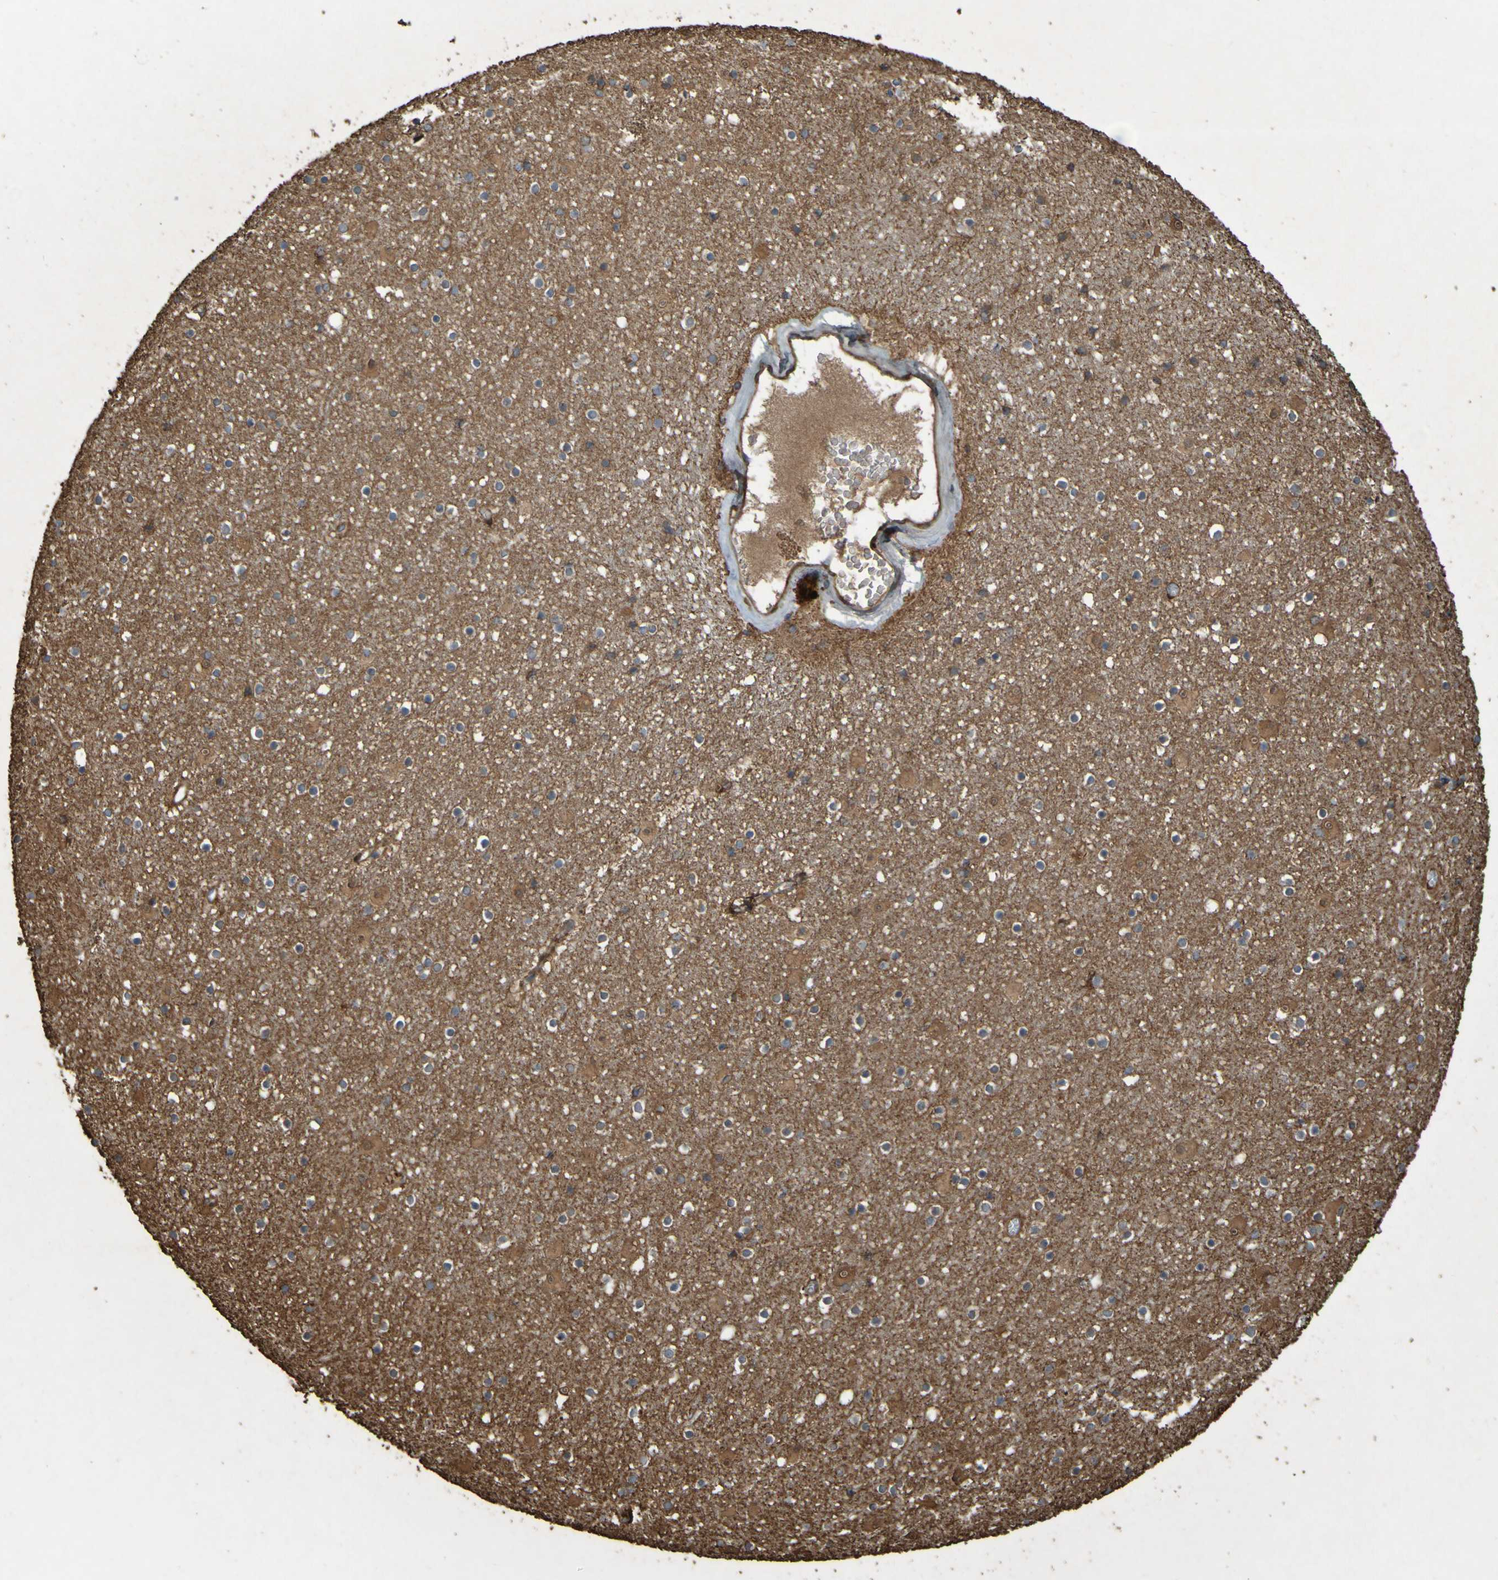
{"staining": {"intensity": "negative", "quantity": "none", "location": "none"}, "tissue": "caudate", "cell_type": "Glial cells", "image_type": "normal", "snomed": [{"axis": "morphology", "description": "Normal tissue, NOS"}, {"axis": "topography", "description": "Lateral ventricle wall"}], "caption": "Immunohistochemistry micrograph of unremarkable caudate: caudate stained with DAB demonstrates no significant protein positivity in glial cells. The staining was performed using DAB (3,3'-diaminobenzidine) to visualize the protein expression in brown, while the nuclei were stained in blue with hematoxylin (Magnification: 20x).", "gene": "GUCY1A1", "patient": {"sex": "male", "age": 45}}